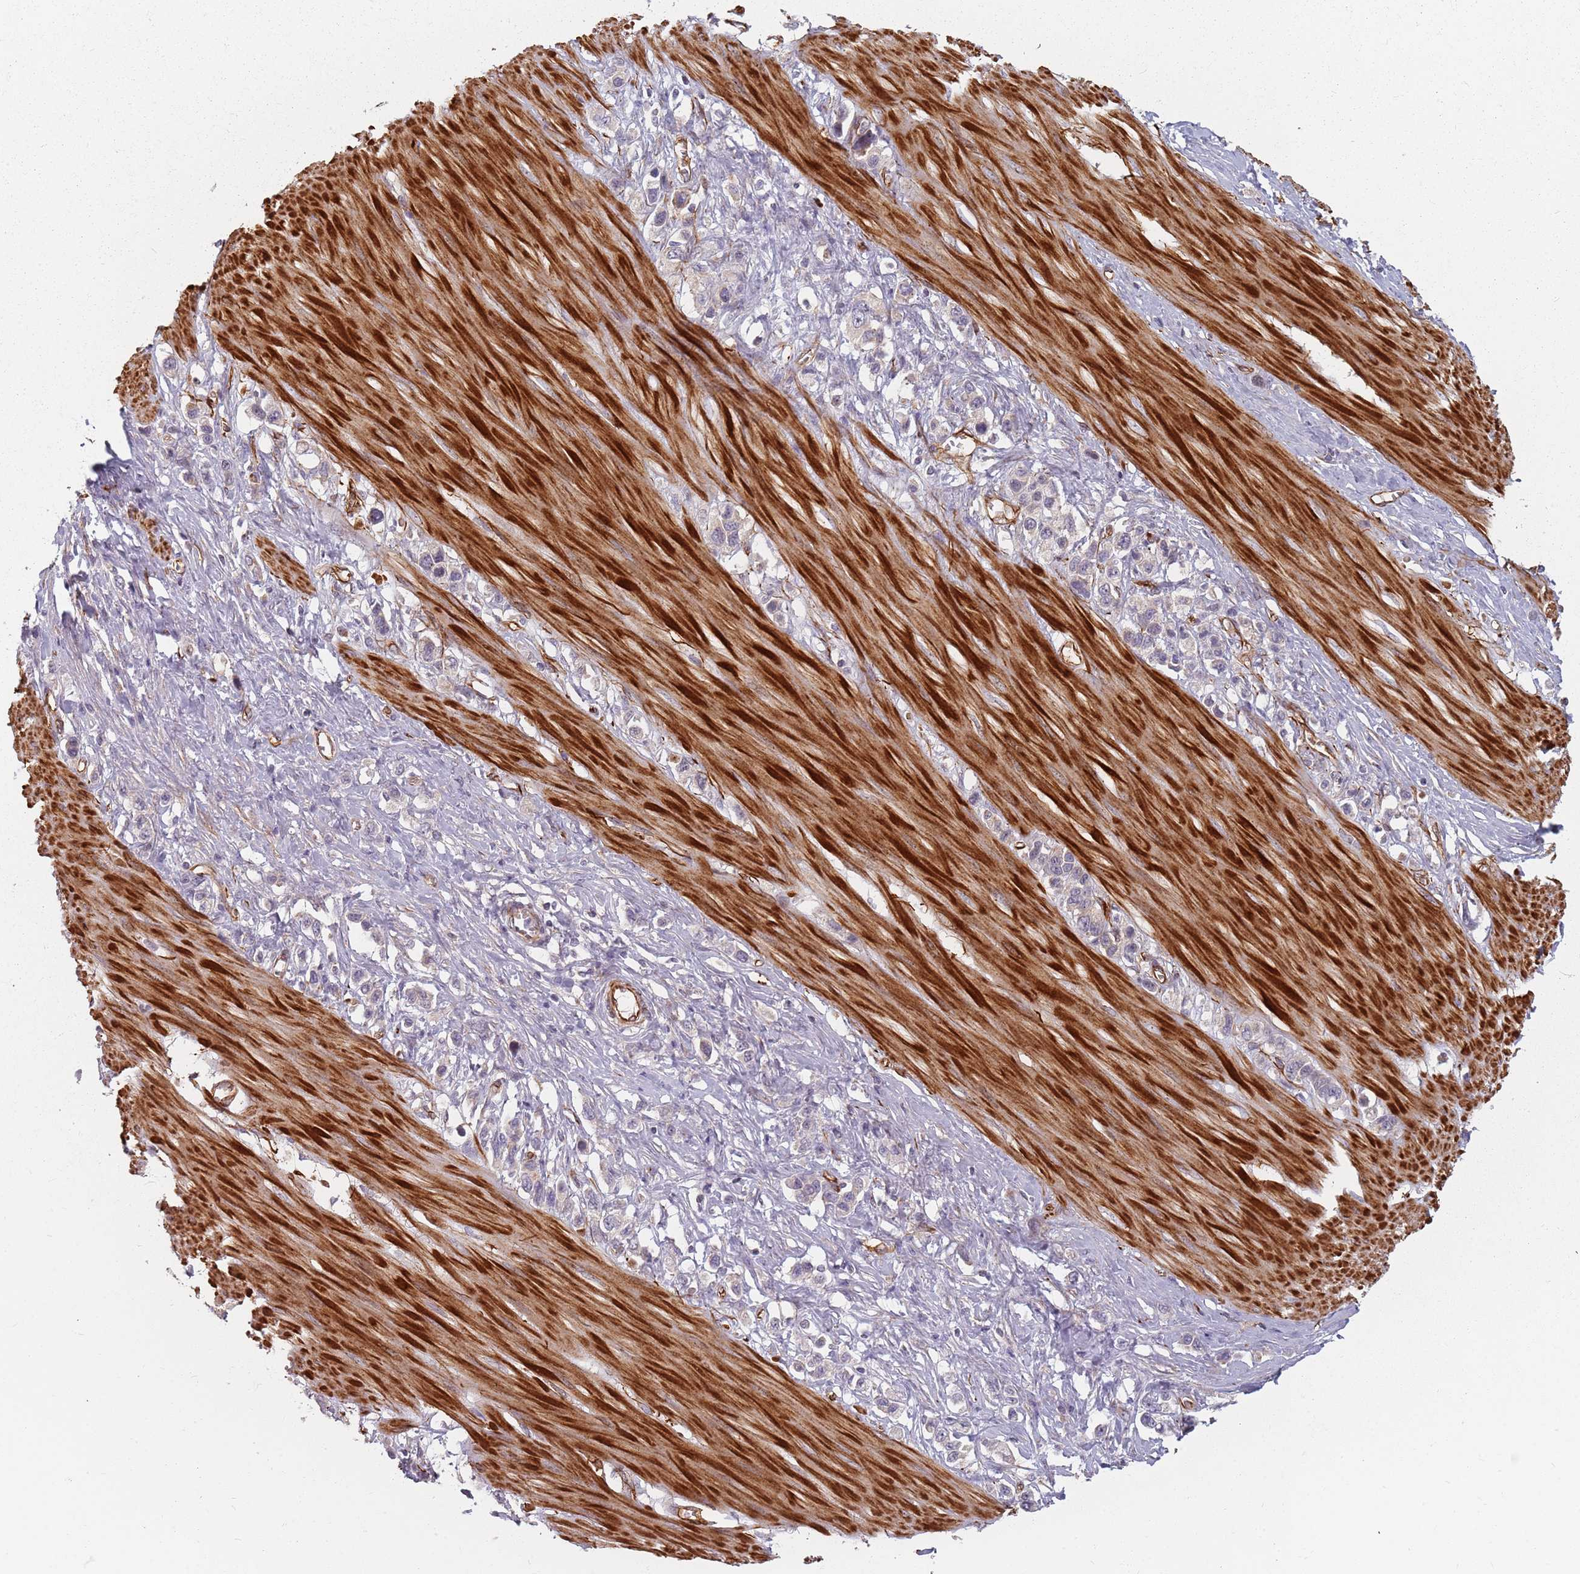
{"staining": {"intensity": "negative", "quantity": "none", "location": "none"}, "tissue": "stomach cancer", "cell_type": "Tumor cells", "image_type": "cancer", "snomed": [{"axis": "morphology", "description": "Adenocarcinoma, NOS"}, {"axis": "topography", "description": "Stomach"}], "caption": "The histopathology image displays no staining of tumor cells in stomach cancer.", "gene": "GAS2L3", "patient": {"sex": "female", "age": 65}}